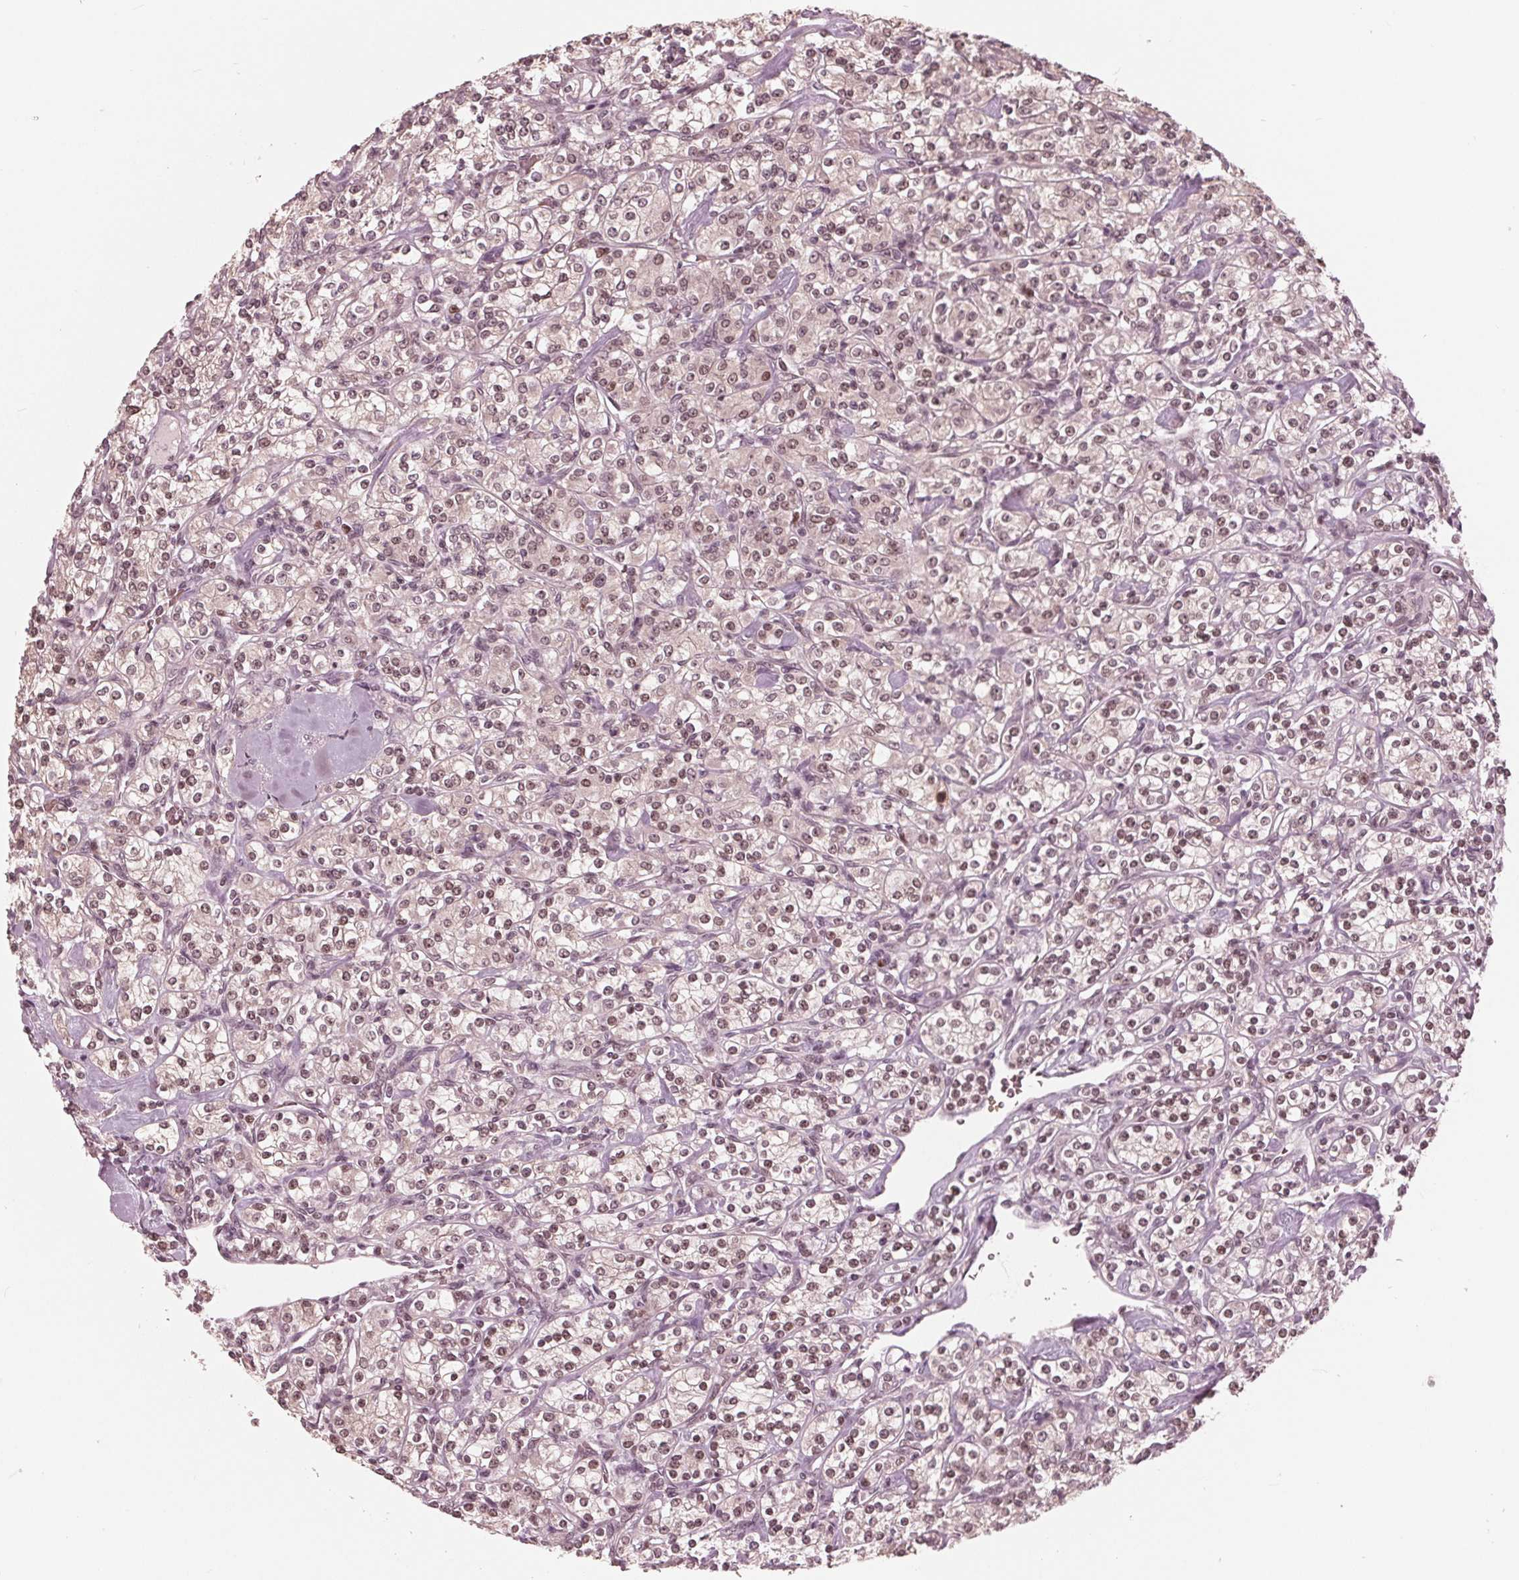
{"staining": {"intensity": "weak", "quantity": ">75%", "location": "nuclear"}, "tissue": "renal cancer", "cell_type": "Tumor cells", "image_type": "cancer", "snomed": [{"axis": "morphology", "description": "Adenocarcinoma, NOS"}, {"axis": "topography", "description": "Kidney"}], "caption": "Immunohistochemical staining of human renal cancer (adenocarcinoma) reveals low levels of weak nuclear protein staining in about >75% of tumor cells.", "gene": "HIRIP3", "patient": {"sex": "male", "age": 77}}